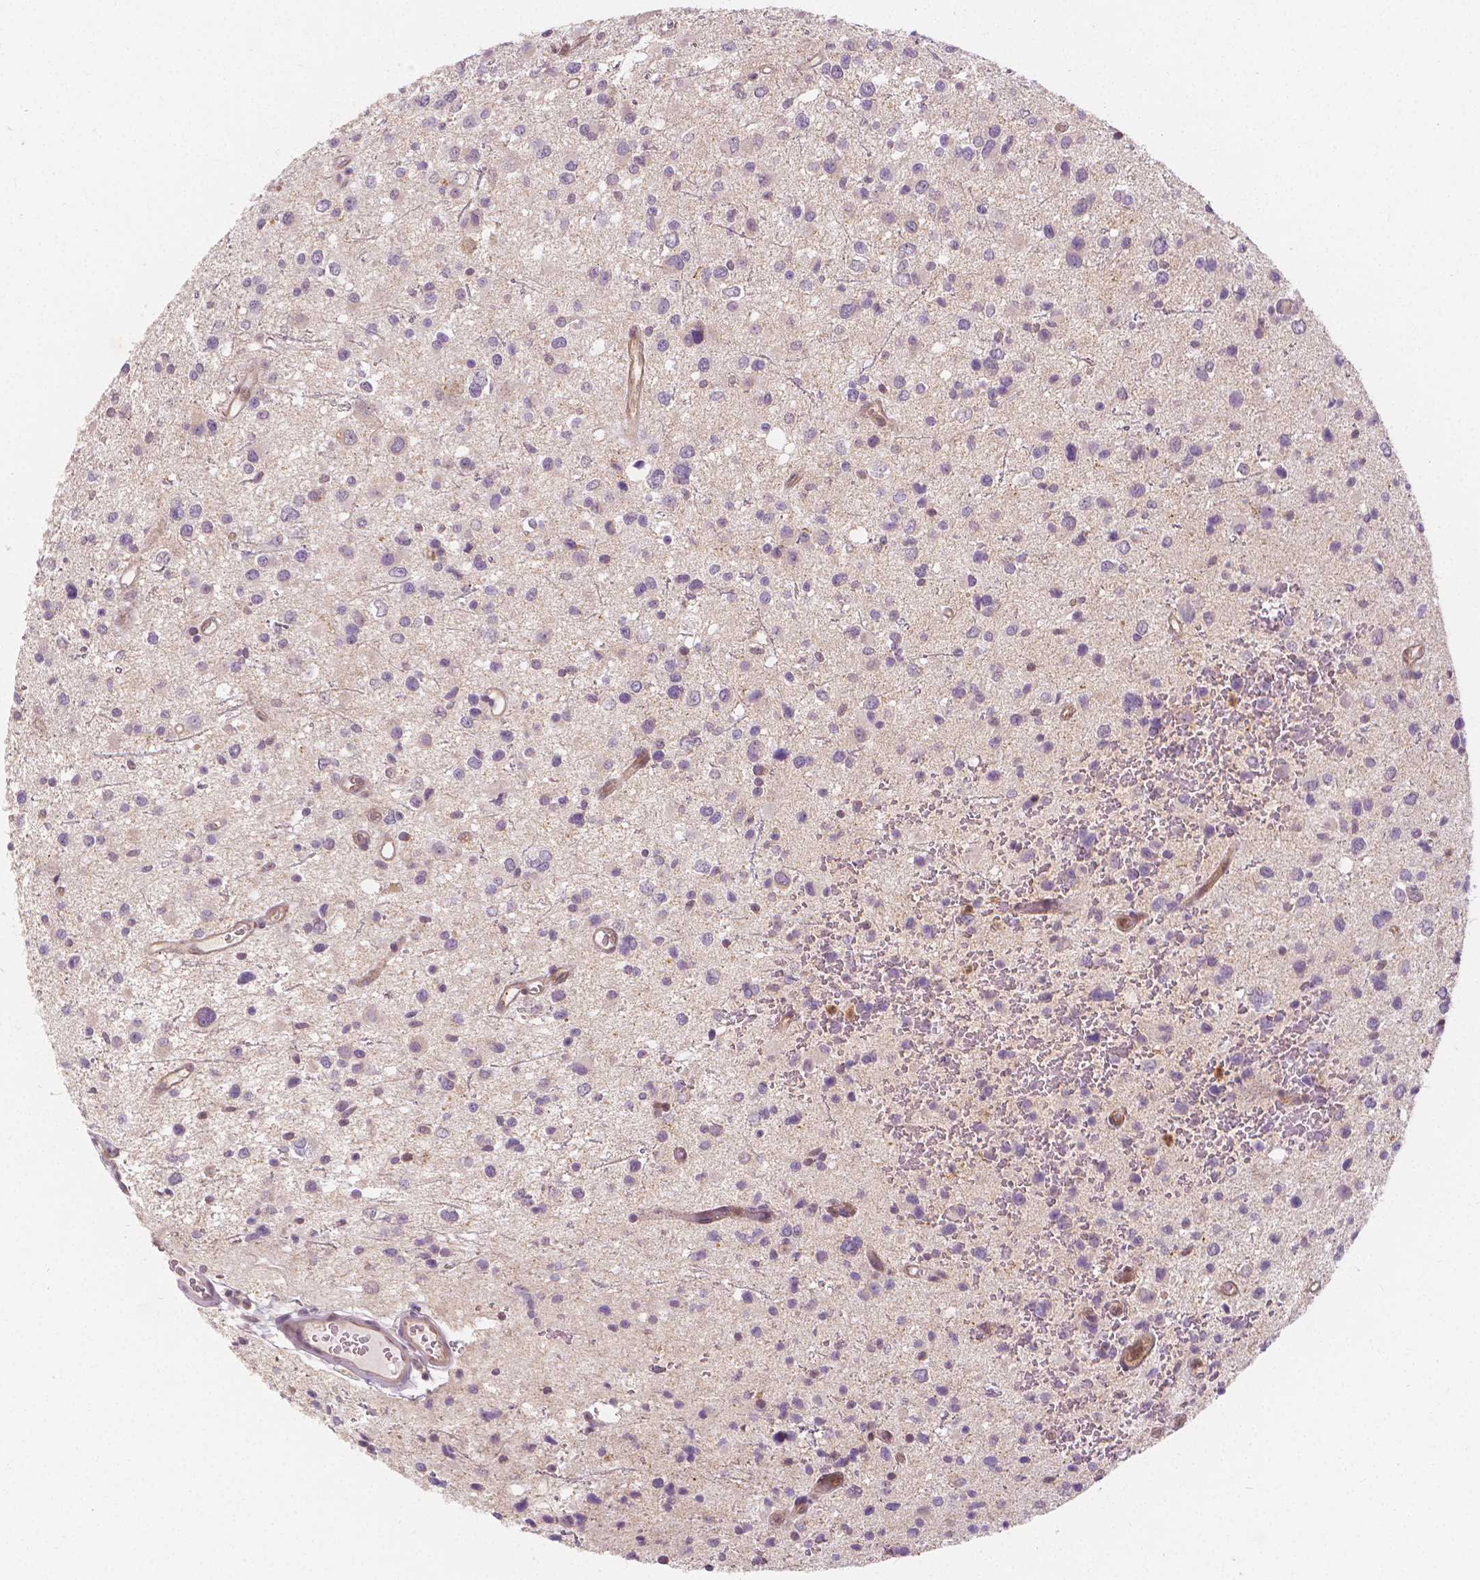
{"staining": {"intensity": "negative", "quantity": "none", "location": "none"}, "tissue": "glioma", "cell_type": "Tumor cells", "image_type": "cancer", "snomed": [{"axis": "morphology", "description": "Glioma, malignant, Low grade"}, {"axis": "topography", "description": "Brain"}], "caption": "This is an immunohistochemistry (IHC) image of human malignant glioma (low-grade). There is no staining in tumor cells.", "gene": "NAPRT", "patient": {"sex": "male", "age": 43}}